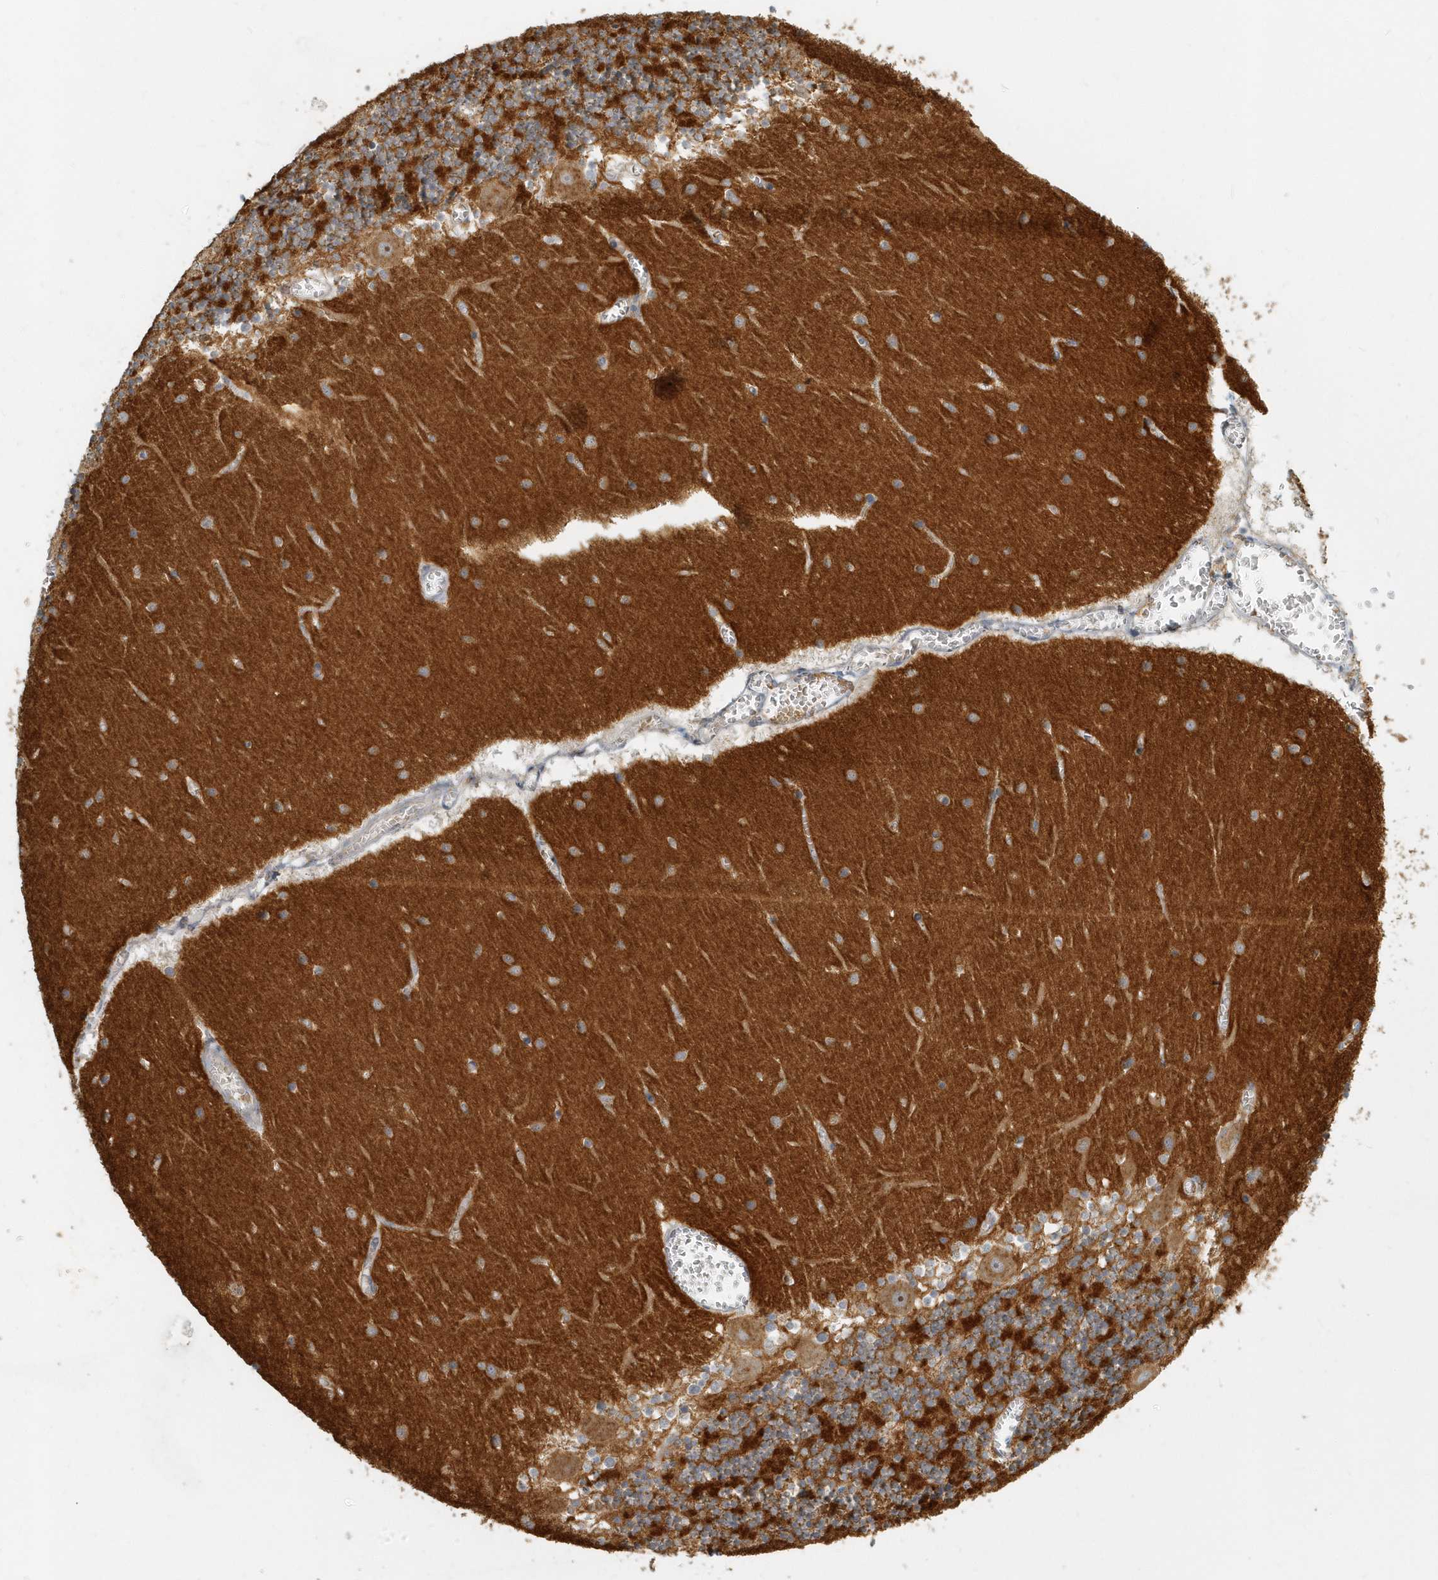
{"staining": {"intensity": "strong", "quantity": "25%-75%", "location": "cytoplasmic/membranous"}, "tissue": "cerebellum", "cell_type": "Cells in granular layer", "image_type": "normal", "snomed": [{"axis": "morphology", "description": "Normal tissue, NOS"}, {"axis": "topography", "description": "Cerebellum"}], "caption": "Protein expression analysis of unremarkable human cerebellum reveals strong cytoplasmic/membranous staining in about 25%-75% of cells in granular layer. (IHC, brightfield microscopy, high magnification).", "gene": "NAPB", "patient": {"sex": "female", "age": 28}}